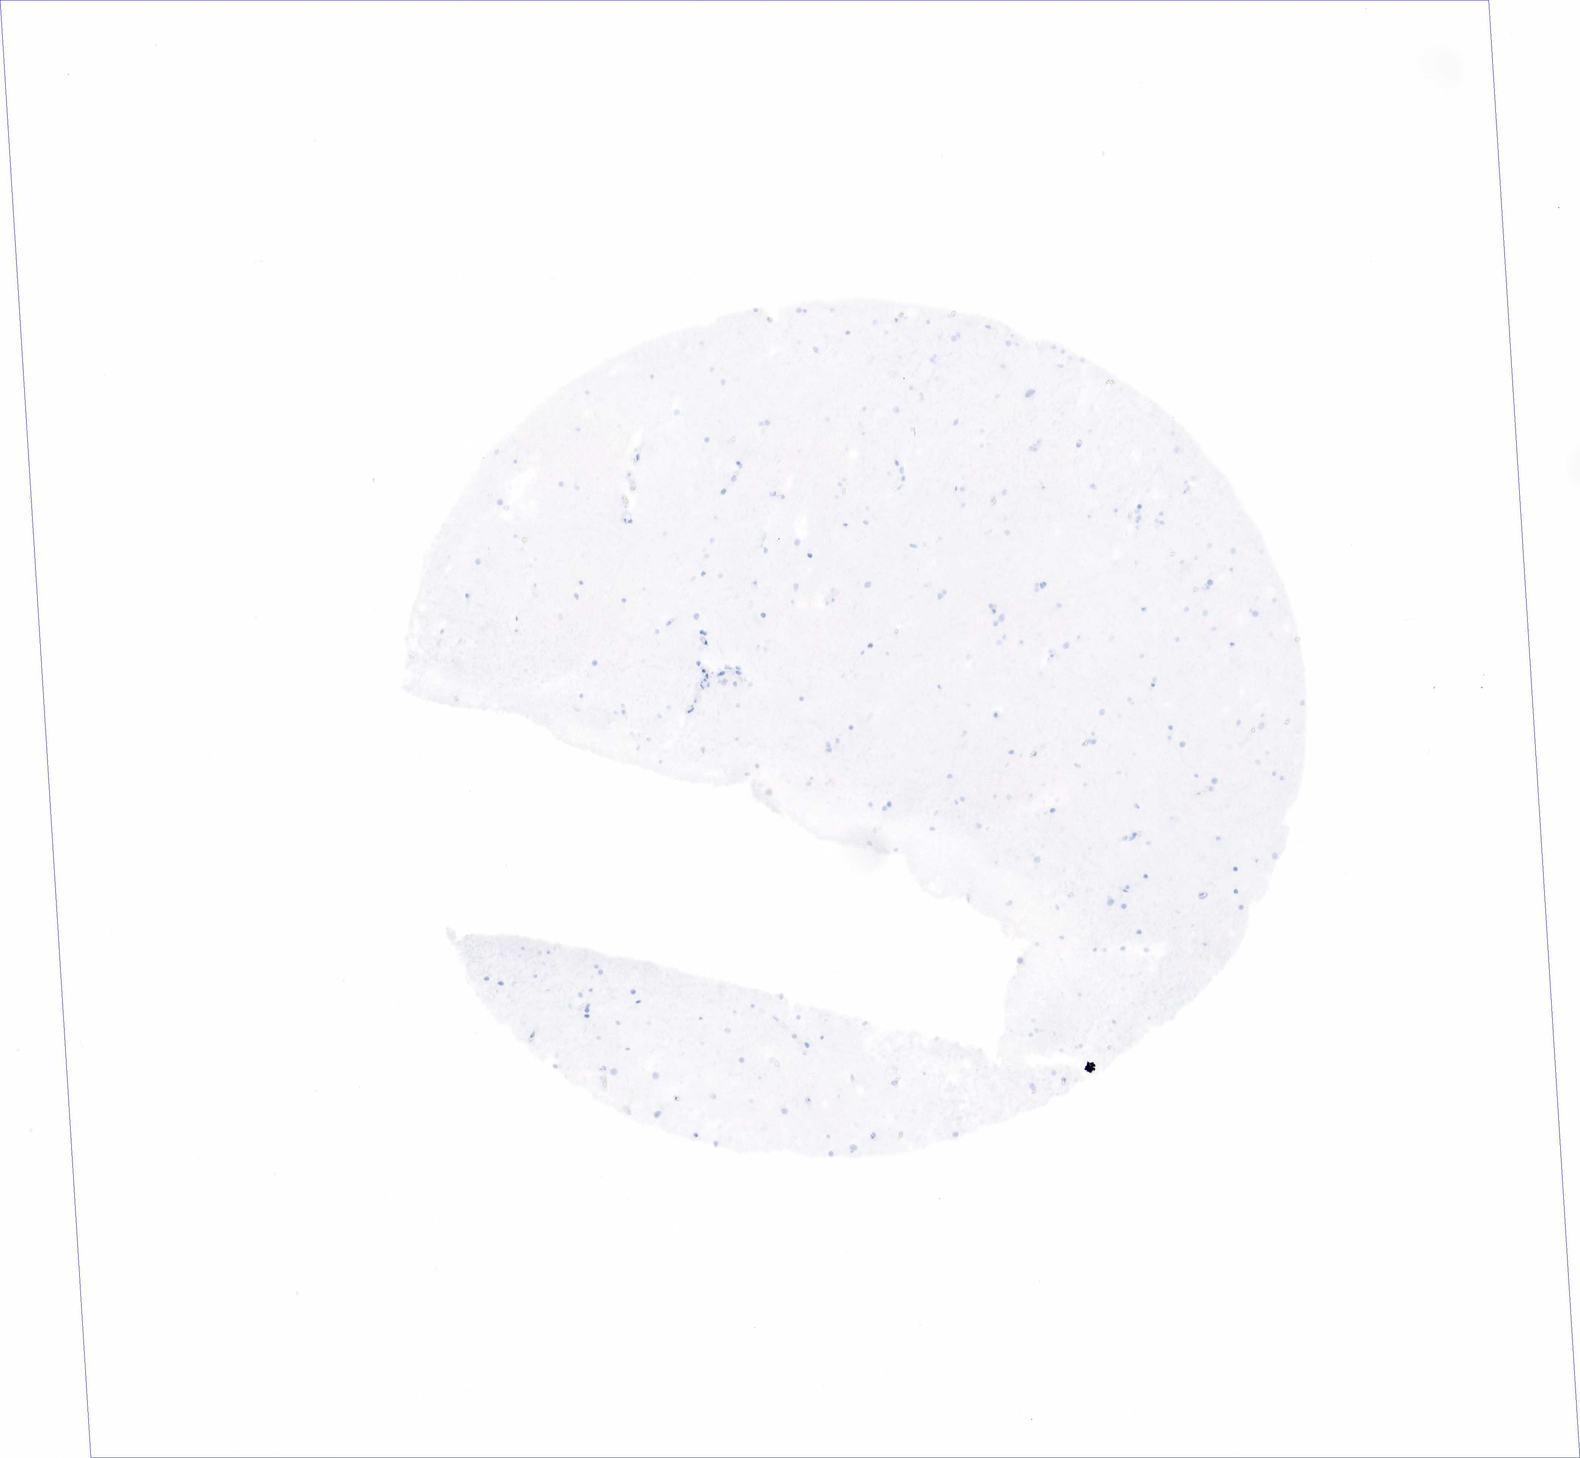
{"staining": {"intensity": "negative", "quantity": "none", "location": "none"}, "tissue": "hippocampus", "cell_type": "Glial cells", "image_type": "normal", "snomed": [{"axis": "morphology", "description": "Normal tissue, NOS"}, {"axis": "topography", "description": "Hippocampus"}], "caption": "Immunohistochemistry micrograph of normal human hippocampus stained for a protein (brown), which exhibits no staining in glial cells.", "gene": "CD79A", "patient": {"sex": "male", "age": 45}}